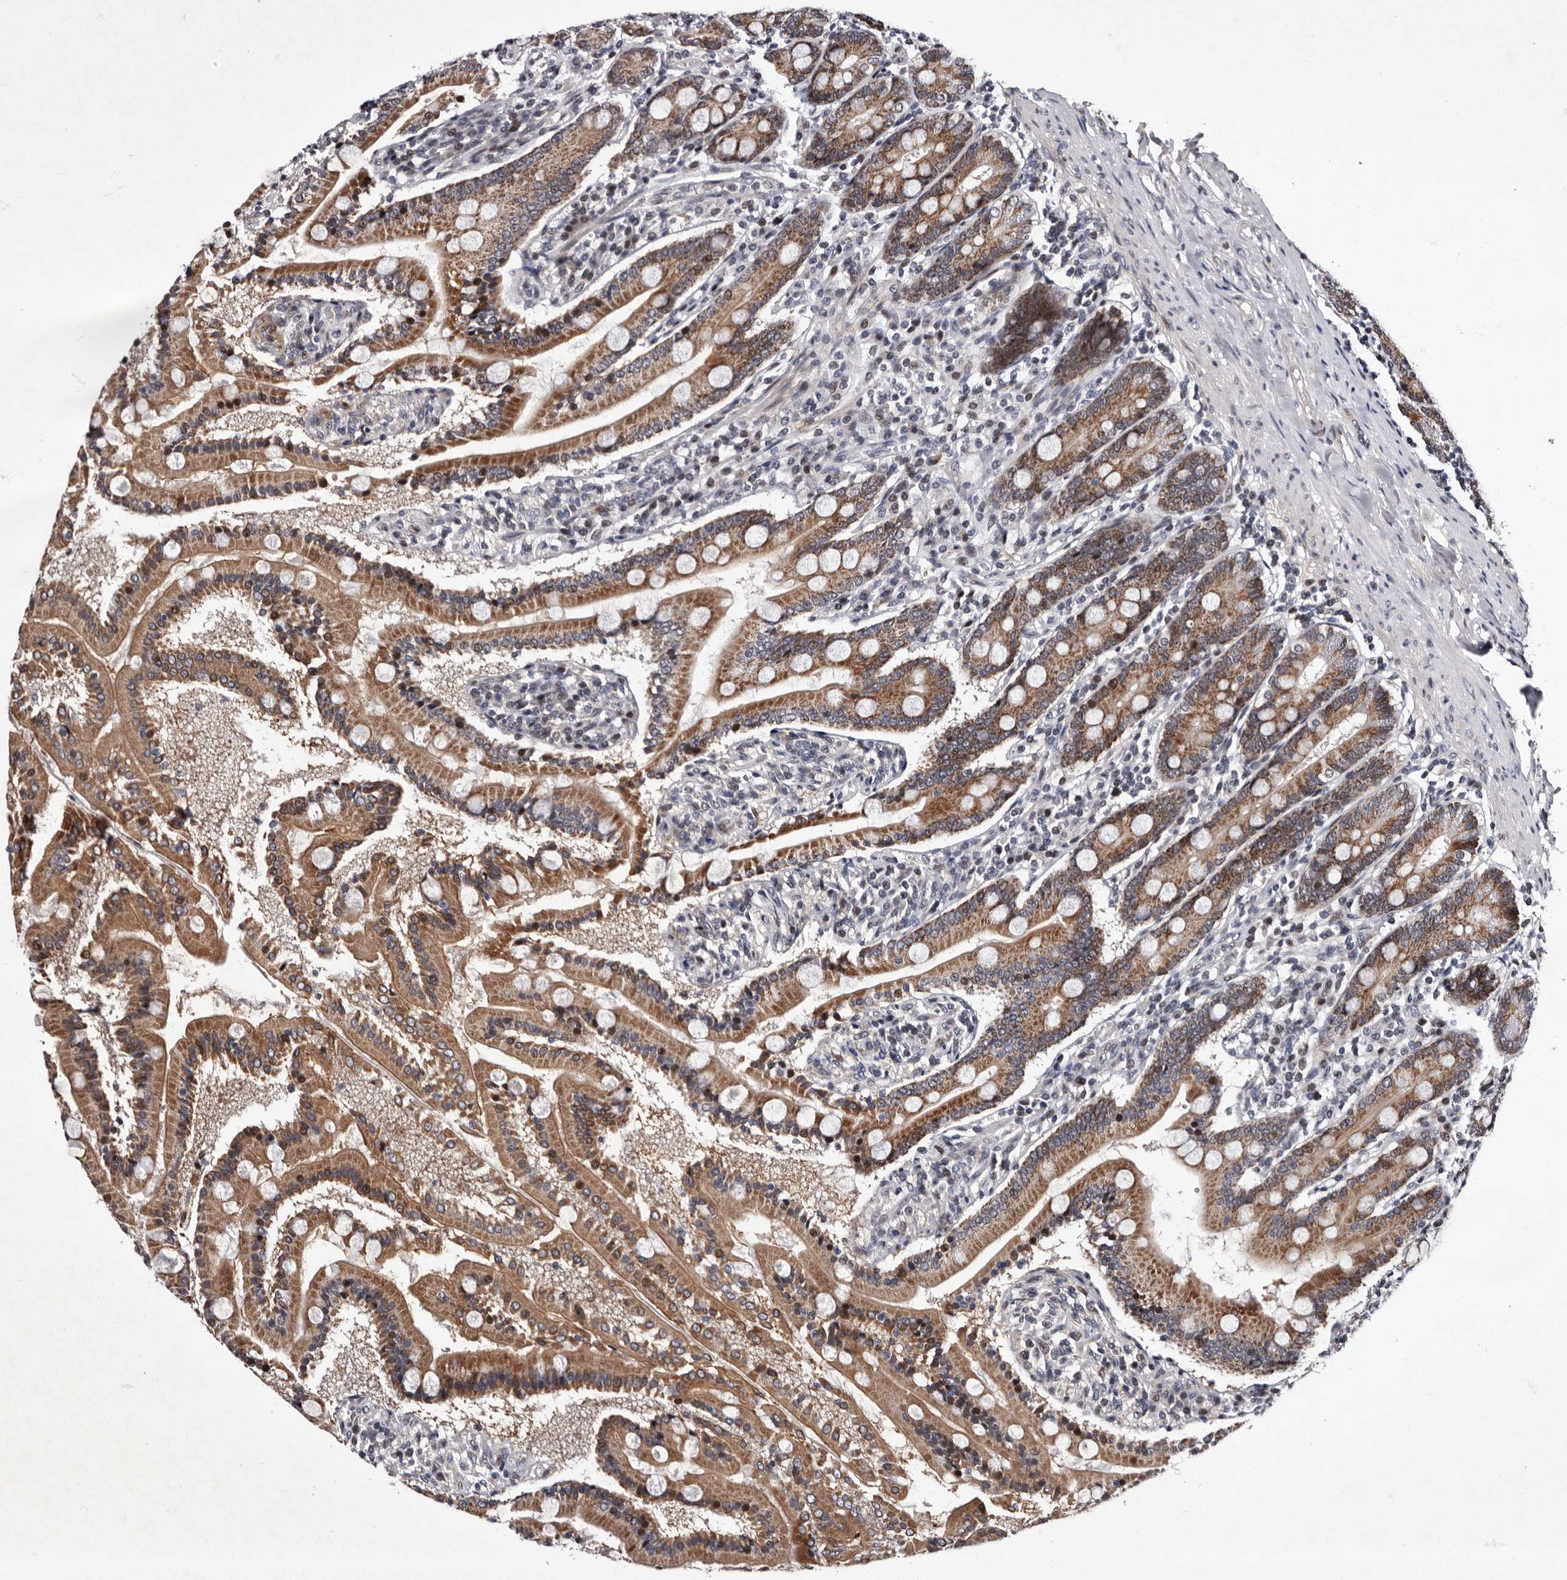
{"staining": {"intensity": "strong", "quantity": ">75%", "location": "cytoplasmic/membranous,nuclear"}, "tissue": "duodenum", "cell_type": "Glandular cells", "image_type": "normal", "snomed": [{"axis": "morphology", "description": "Normal tissue, NOS"}, {"axis": "topography", "description": "Duodenum"}], "caption": "High-power microscopy captured an immunohistochemistry (IHC) micrograph of unremarkable duodenum, revealing strong cytoplasmic/membranous,nuclear expression in about >75% of glandular cells.", "gene": "TNKS", "patient": {"sex": "male", "age": 50}}